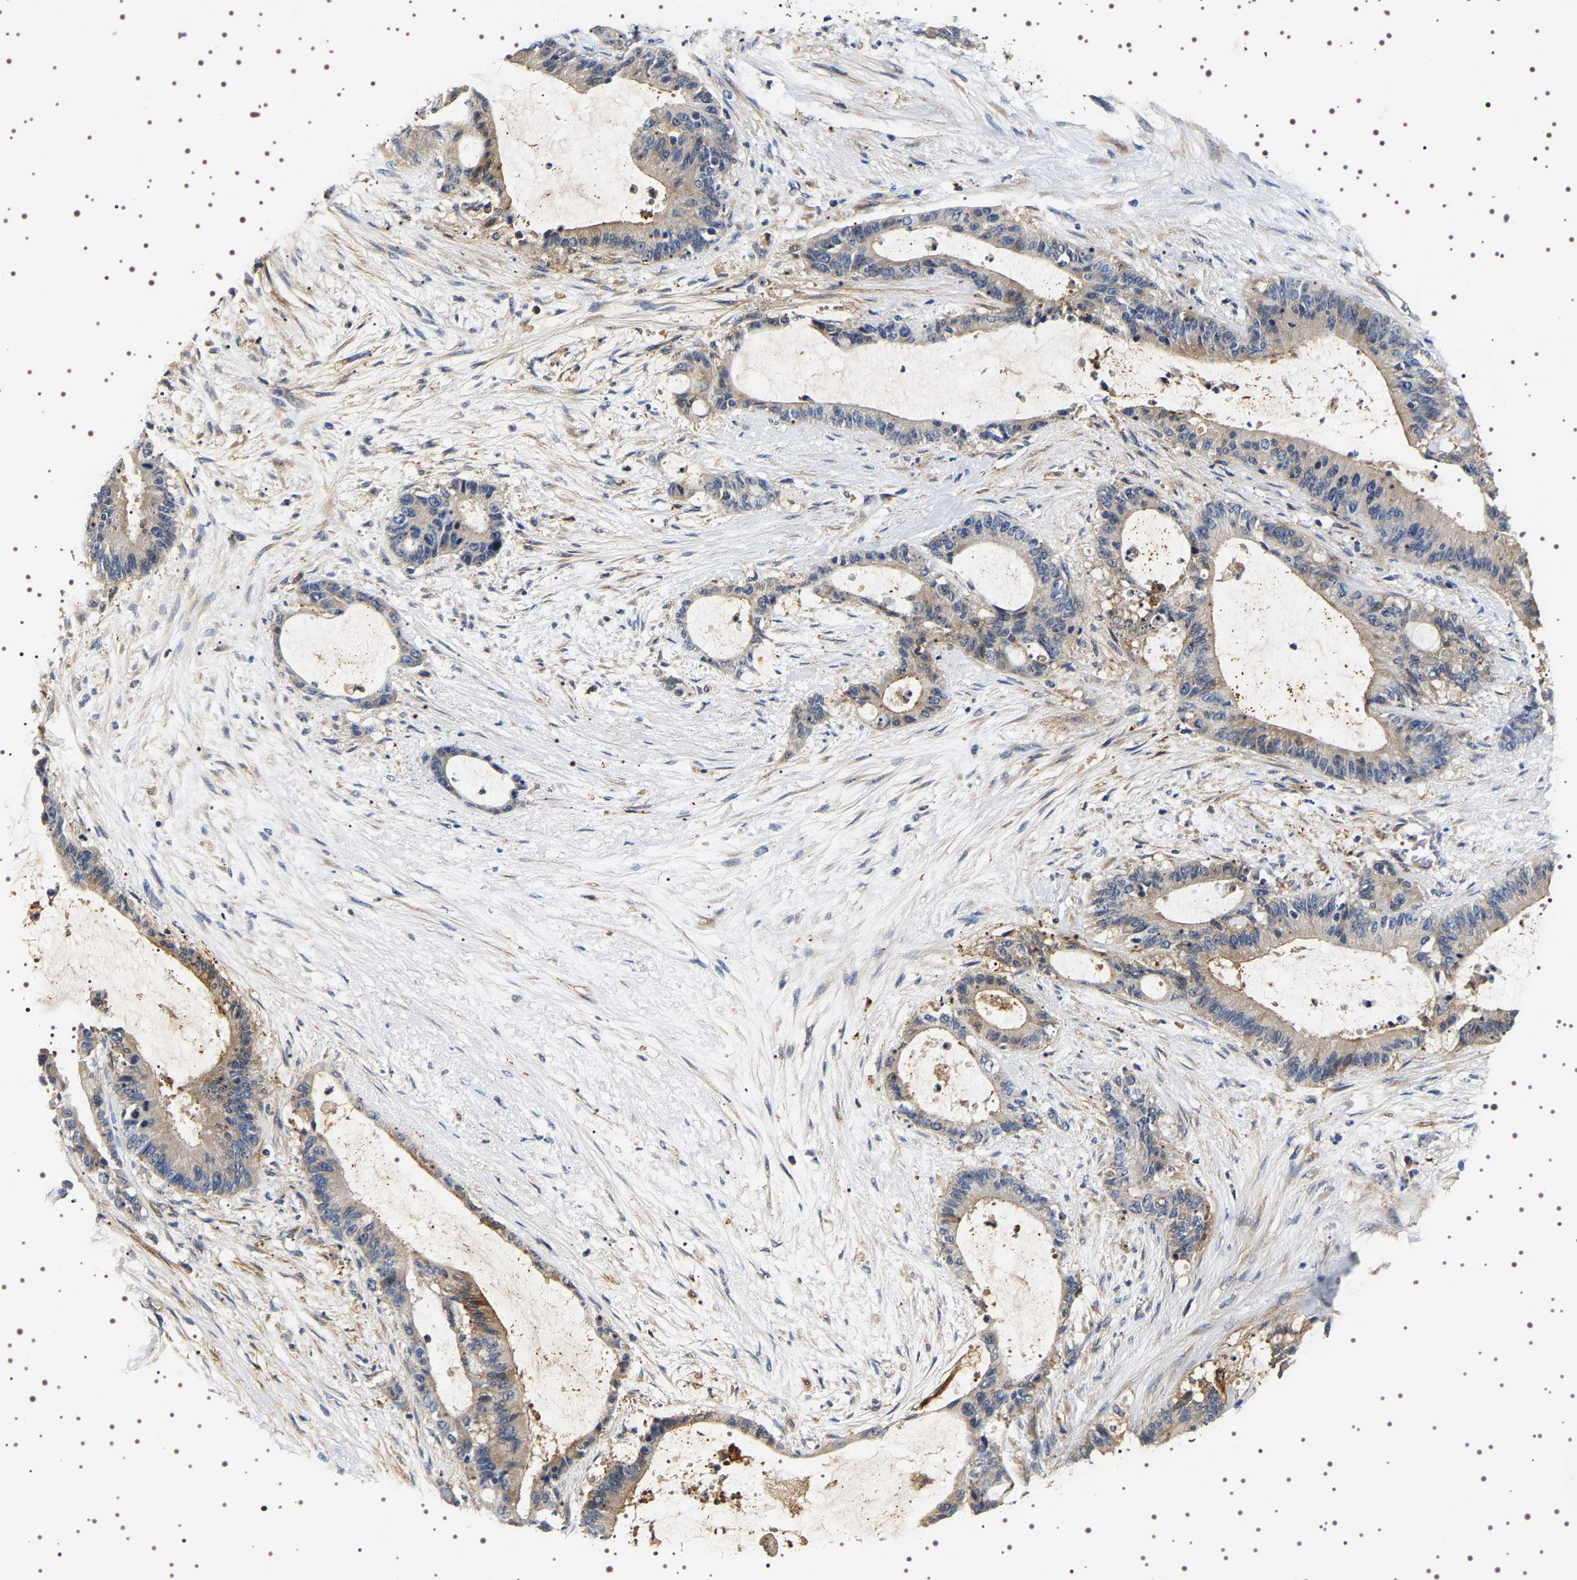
{"staining": {"intensity": "weak", "quantity": "25%-75%", "location": "cytoplasmic/membranous"}, "tissue": "liver cancer", "cell_type": "Tumor cells", "image_type": "cancer", "snomed": [{"axis": "morphology", "description": "Cholangiocarcinoma"}, {"axis": "topography", "description": "Liver"}], "caption": "DAB (3,3'-diaminobenzidine) immunohistochemical staining of liver cancer (cholangiocarcinoma) shows weak cytoplasmic/membranous protein staining in about 25%-75% of tumor cells.", "gene": "ALPL", "patient": {"sex": "female", "age": 73}}